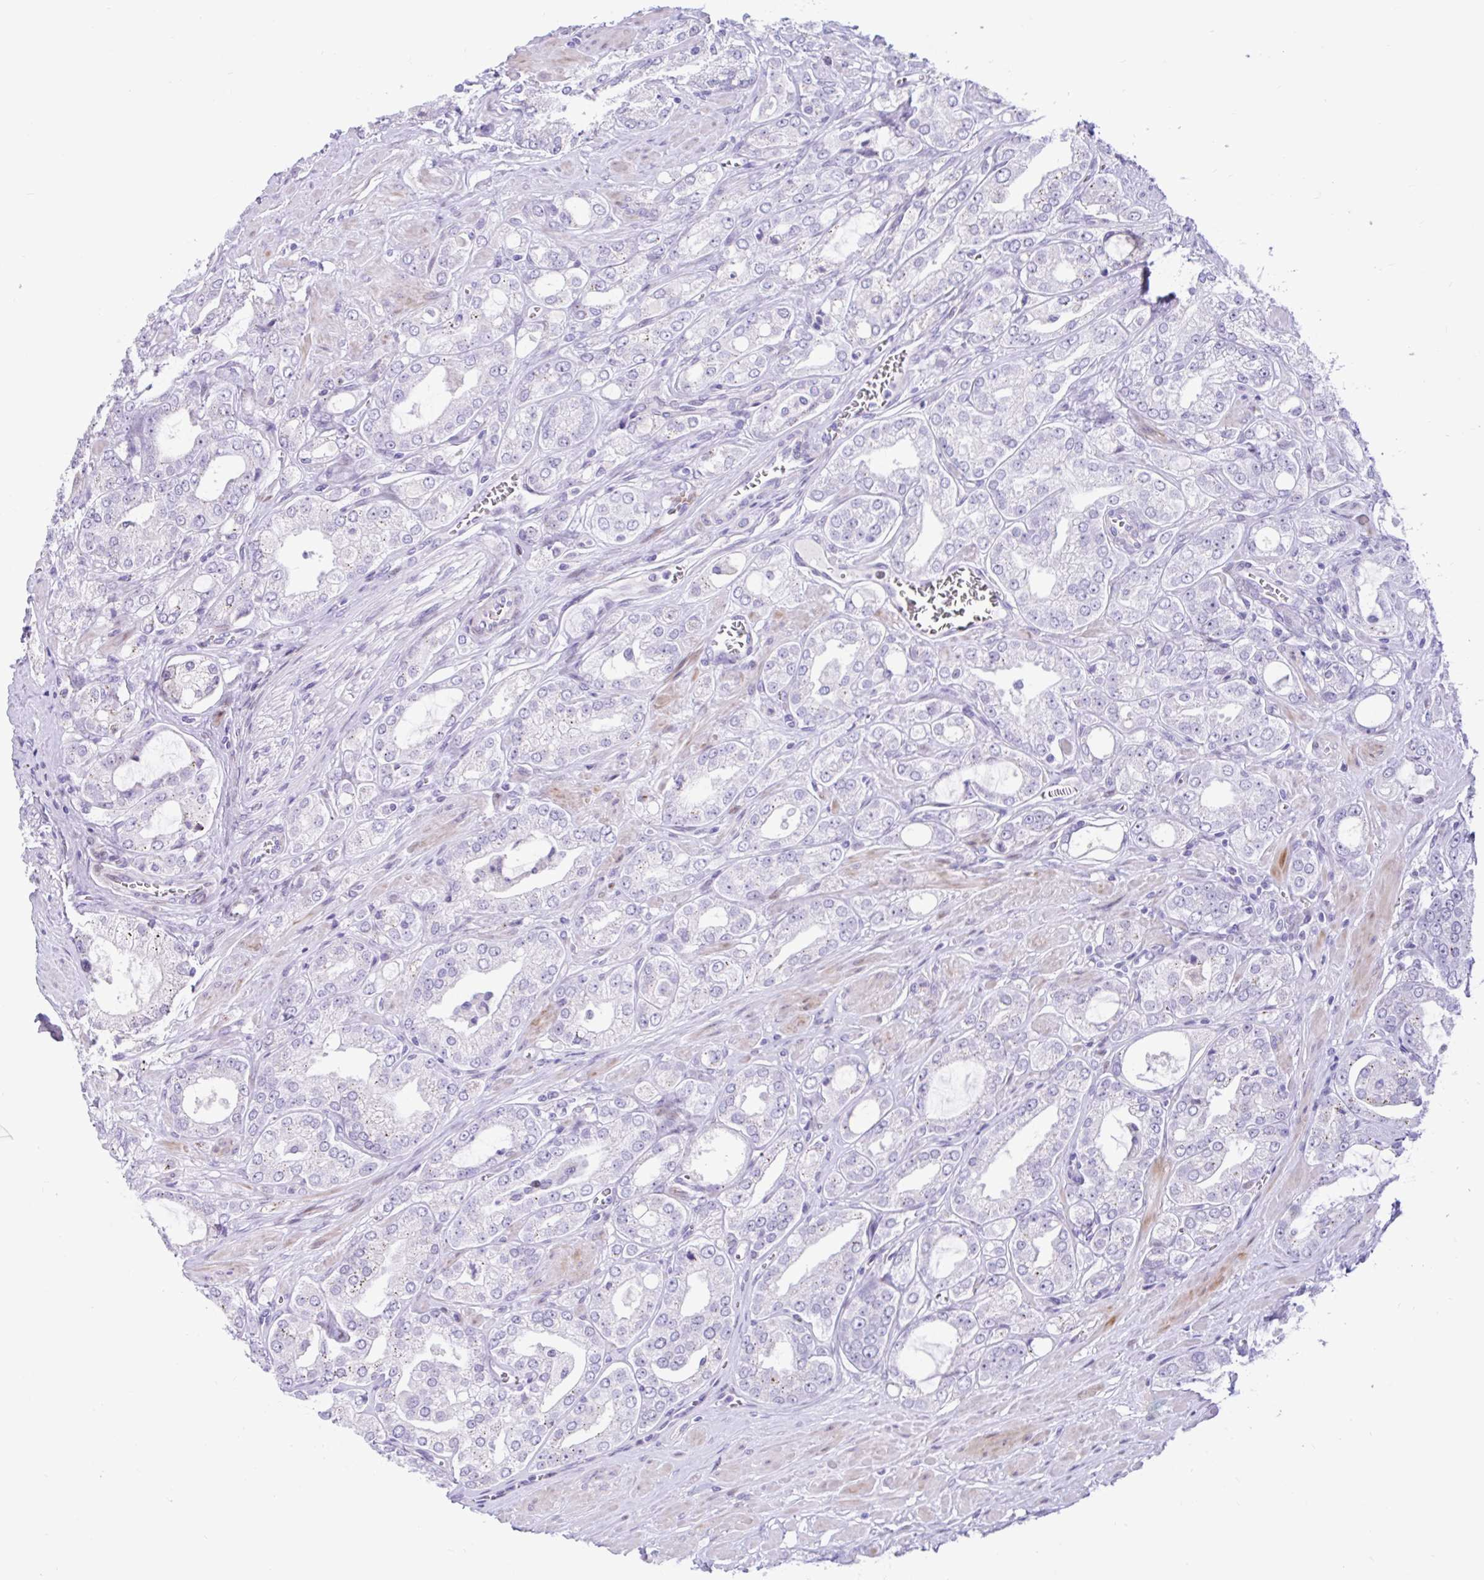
{"staining": {"intensity": "negative", "quantity": "none", "location": "none"}, "tissue": "prostate cancer", "cell_type": "Tumor cells", "image_type": "cancer", "snomed": [{"axis": "morphology", "description": "Adenocarcinoma, High grade"}, {"axis": "topography", "description": "Prostate"}], "caption": "A histopathology image of prostate adenocarcinoma (high-grade) stained for a protein displays no brown staining in tumor cells.", "gene": "NHLH2", "patient": {"sex": "male", "age": 66}}